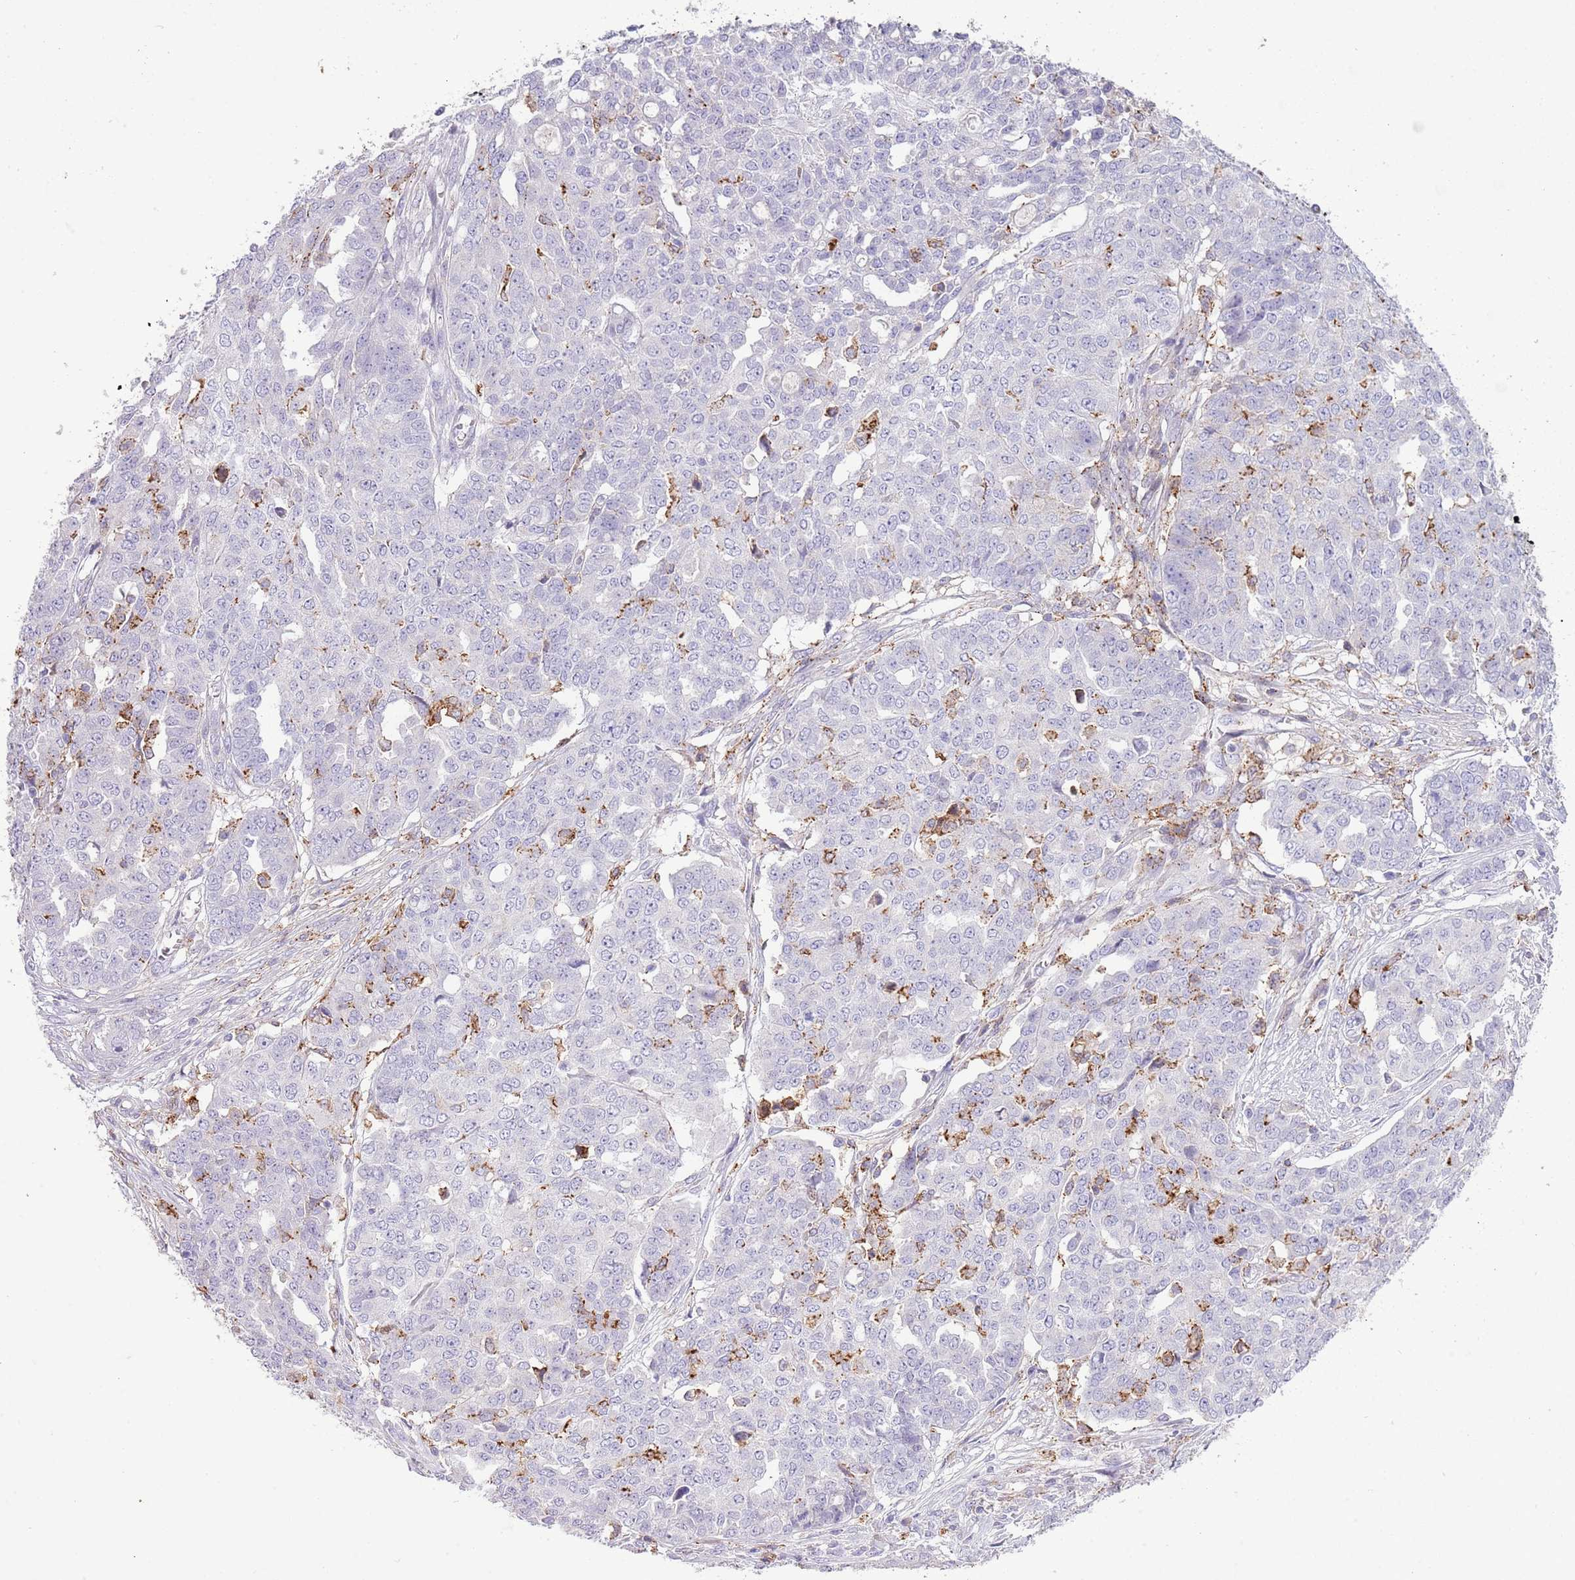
{"staining": {"intensity": "moderate", "quantity": "<25%", "location": "cytoplasmic/membranous"}, "tissue": "ovarian cancer", "cell_type": "Tumor cells", "image_type": "cancer", "snomed": [{"axis": "morphology", "description": "Cystadenocarcinoma, serous, NOS"}, {"axis": "topography", "description": "Soft tissue"}, {"axis": "topography", "description": "Ovary"}], "caption": "Ovarian serous cystadenocarcinoma was stained to show a protein in brown. There is low levels of moderate cytoplasmic/membranous expression in about <25% of tumor cells.", "gene": "ABHD17A", "patient": {"sex": "female", "age": 57}}